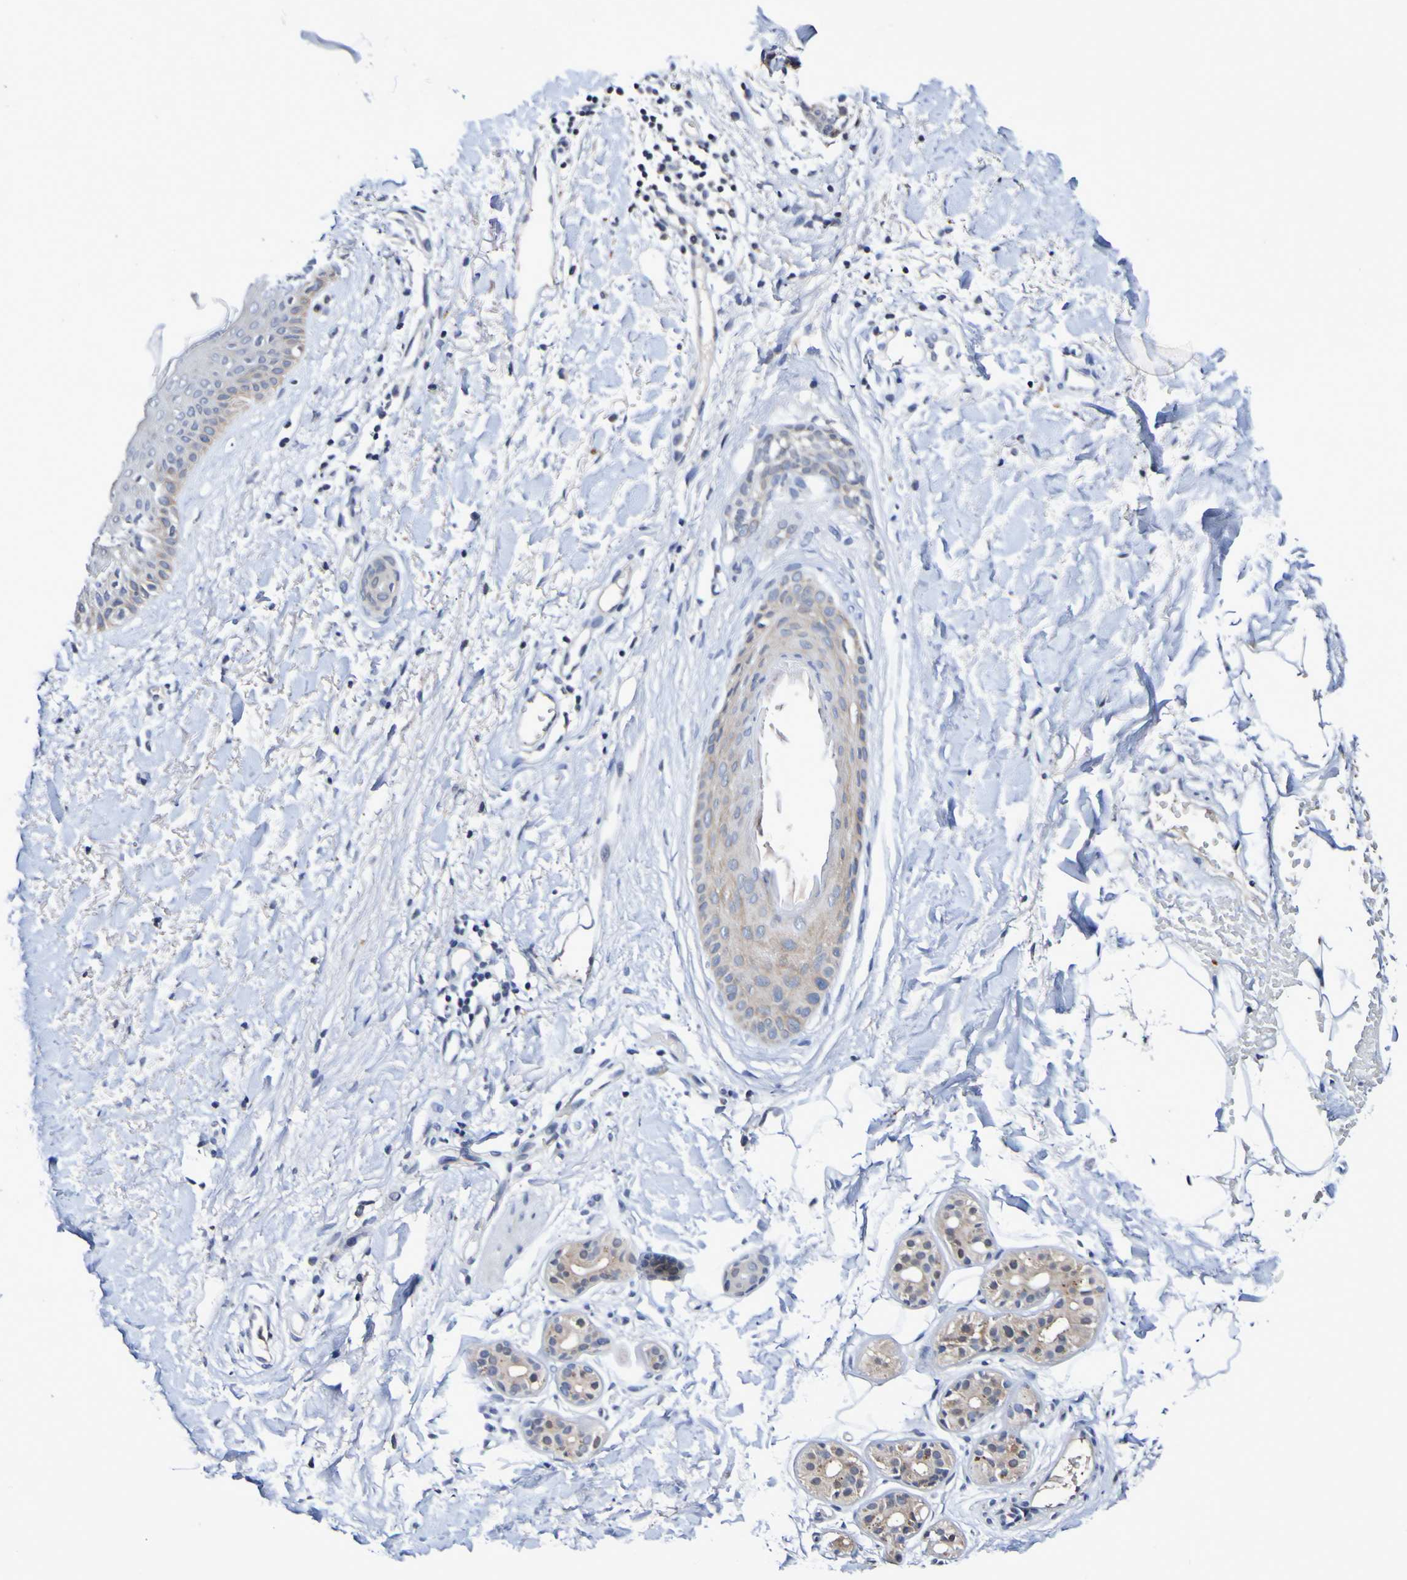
{"staining": {"intensity": "weak", "quantity": "25%-75%", "location": "cytoplasmic/membranous"}, "tissue": "skin cancer", "cell_type": "Tumor cells", "image_type": "cancer", "snomed": [{"axis": "morphology", "description": "Normal tissue, NOS"}, {"axis": "morphology", "description": "Basal cell carcinoma"}, {"axis": "topography", "description": "Skin"}], "caption": "A photomicrograph of human skin cancer (basal cell carcinoma) stained for a protein reveals weak cytoplasmic/membranous brown staining in tumor cells.", "gene": "PTP4A2", "patient": {"sex": "female", "age": 70}}